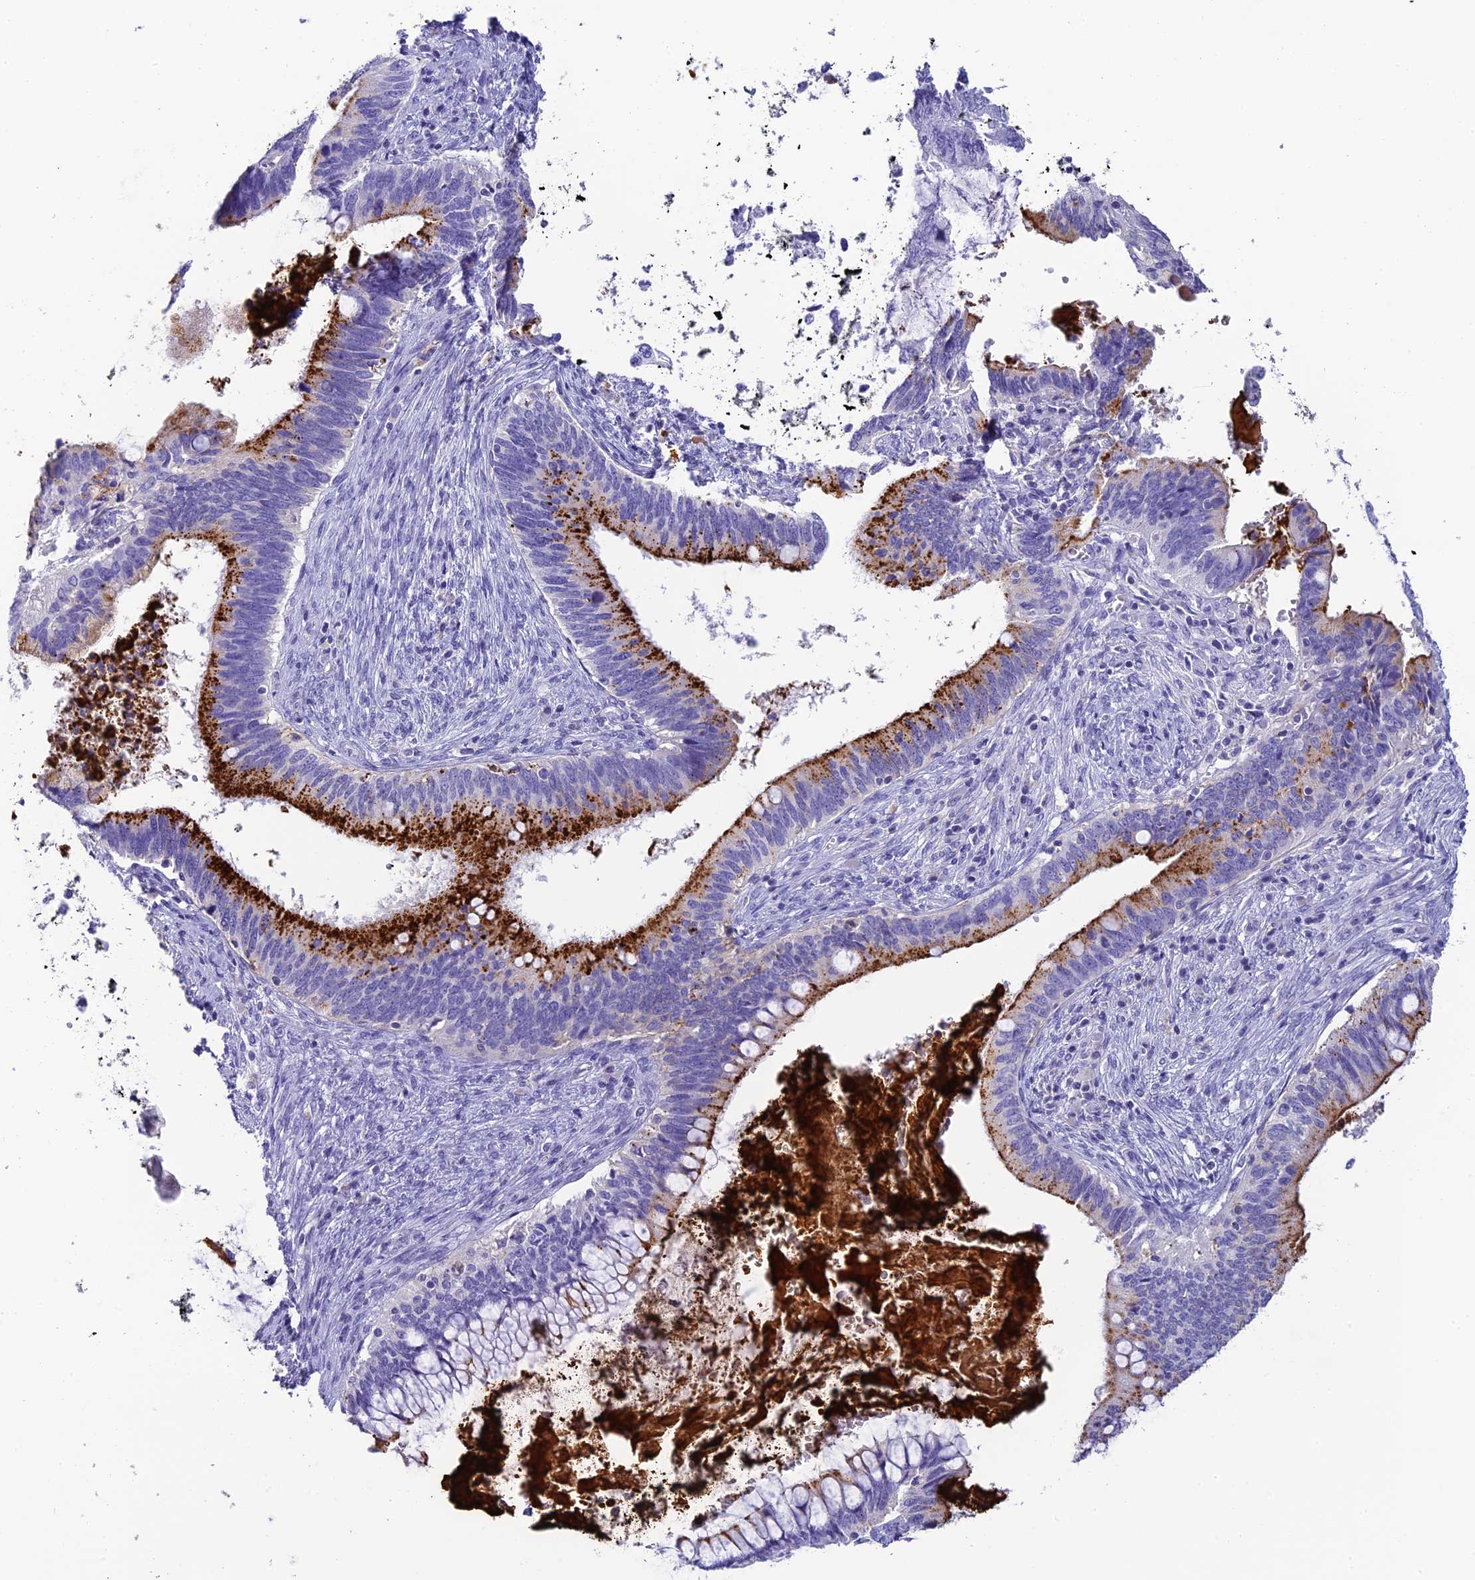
{"staining": {"intensity": "strong", "quantity": "25%-75%", "location": "cytoplasmic/membranous"}, "tissue": "cervical cancer", "cell_type": "Tumor cells", "image_type": "cancer", "snomed": [{"axis": "morphology", "description": "Adenocarcinoma, NOS"}, {"axis": "topography", "description": "Cervix"}], "caption": "An image of human cervical cancer stained for a protein reveals strong cytoplasmic/membranous brown staining in tumor cells.", "gene": "C12orf29", "patient": {"sex": "female", "age": 42}}